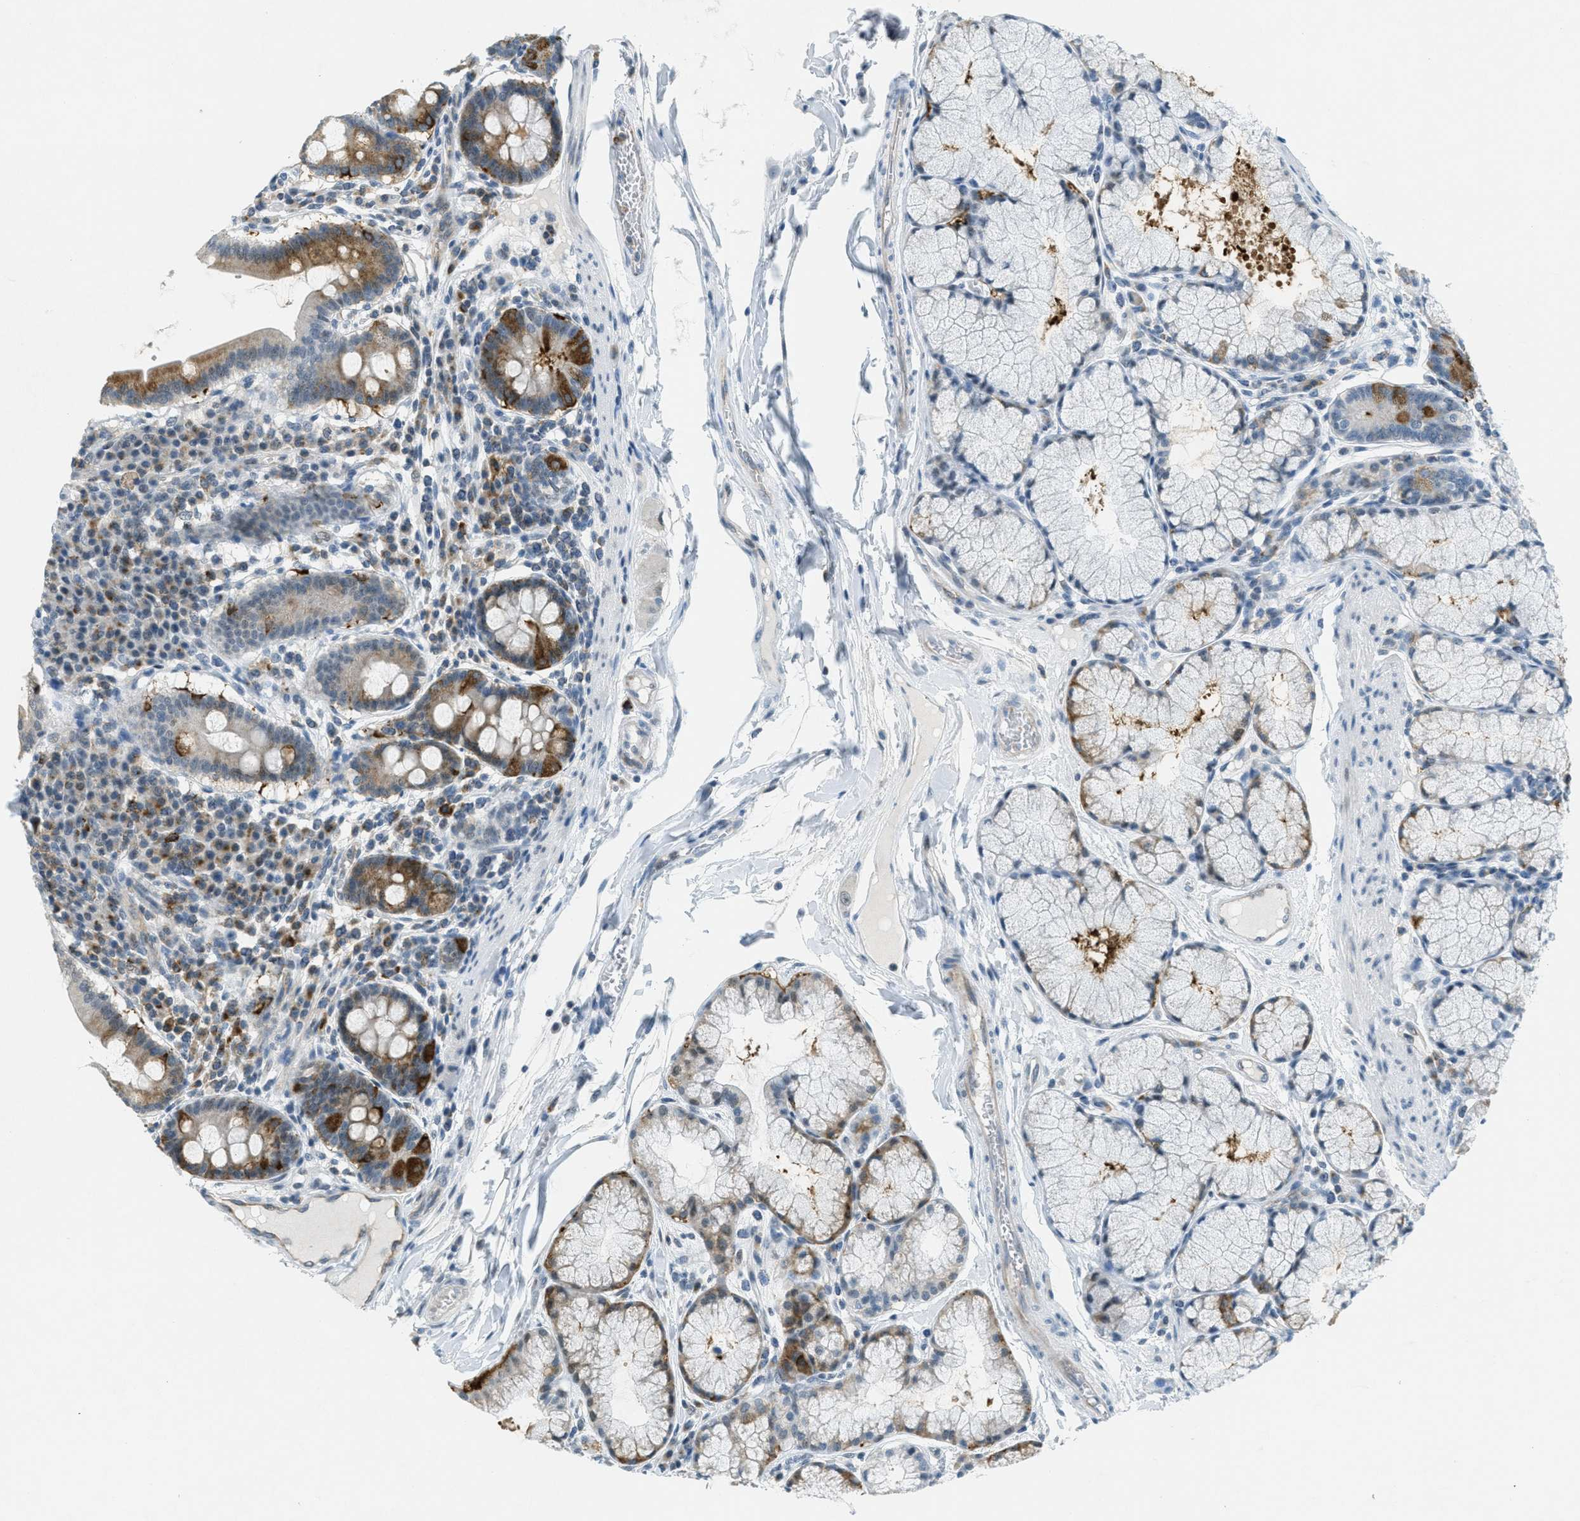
{"staining": {"intensity": "strong", "quantity": "25%-75%", "location": "cytoplasmic/membranous"}, "tissue": "duodenum", "cell_type": "Glandular cells", "image_type": "normal", "snomed": [{"axis": "morphology", "description": "Normal tissue, NOS"}, {"axis": "topography", "description": "Duodenum"}], "caption": "This micrograph exhibits benign duodenum stained with IHC to label a protein in brown. The cytoplasmic/membranous of glandular cells show strong positivity for the protein. Nuclei are counter-stained blue.", "gene": "FYN", "patient": {"sex": "male", "age": 50}}